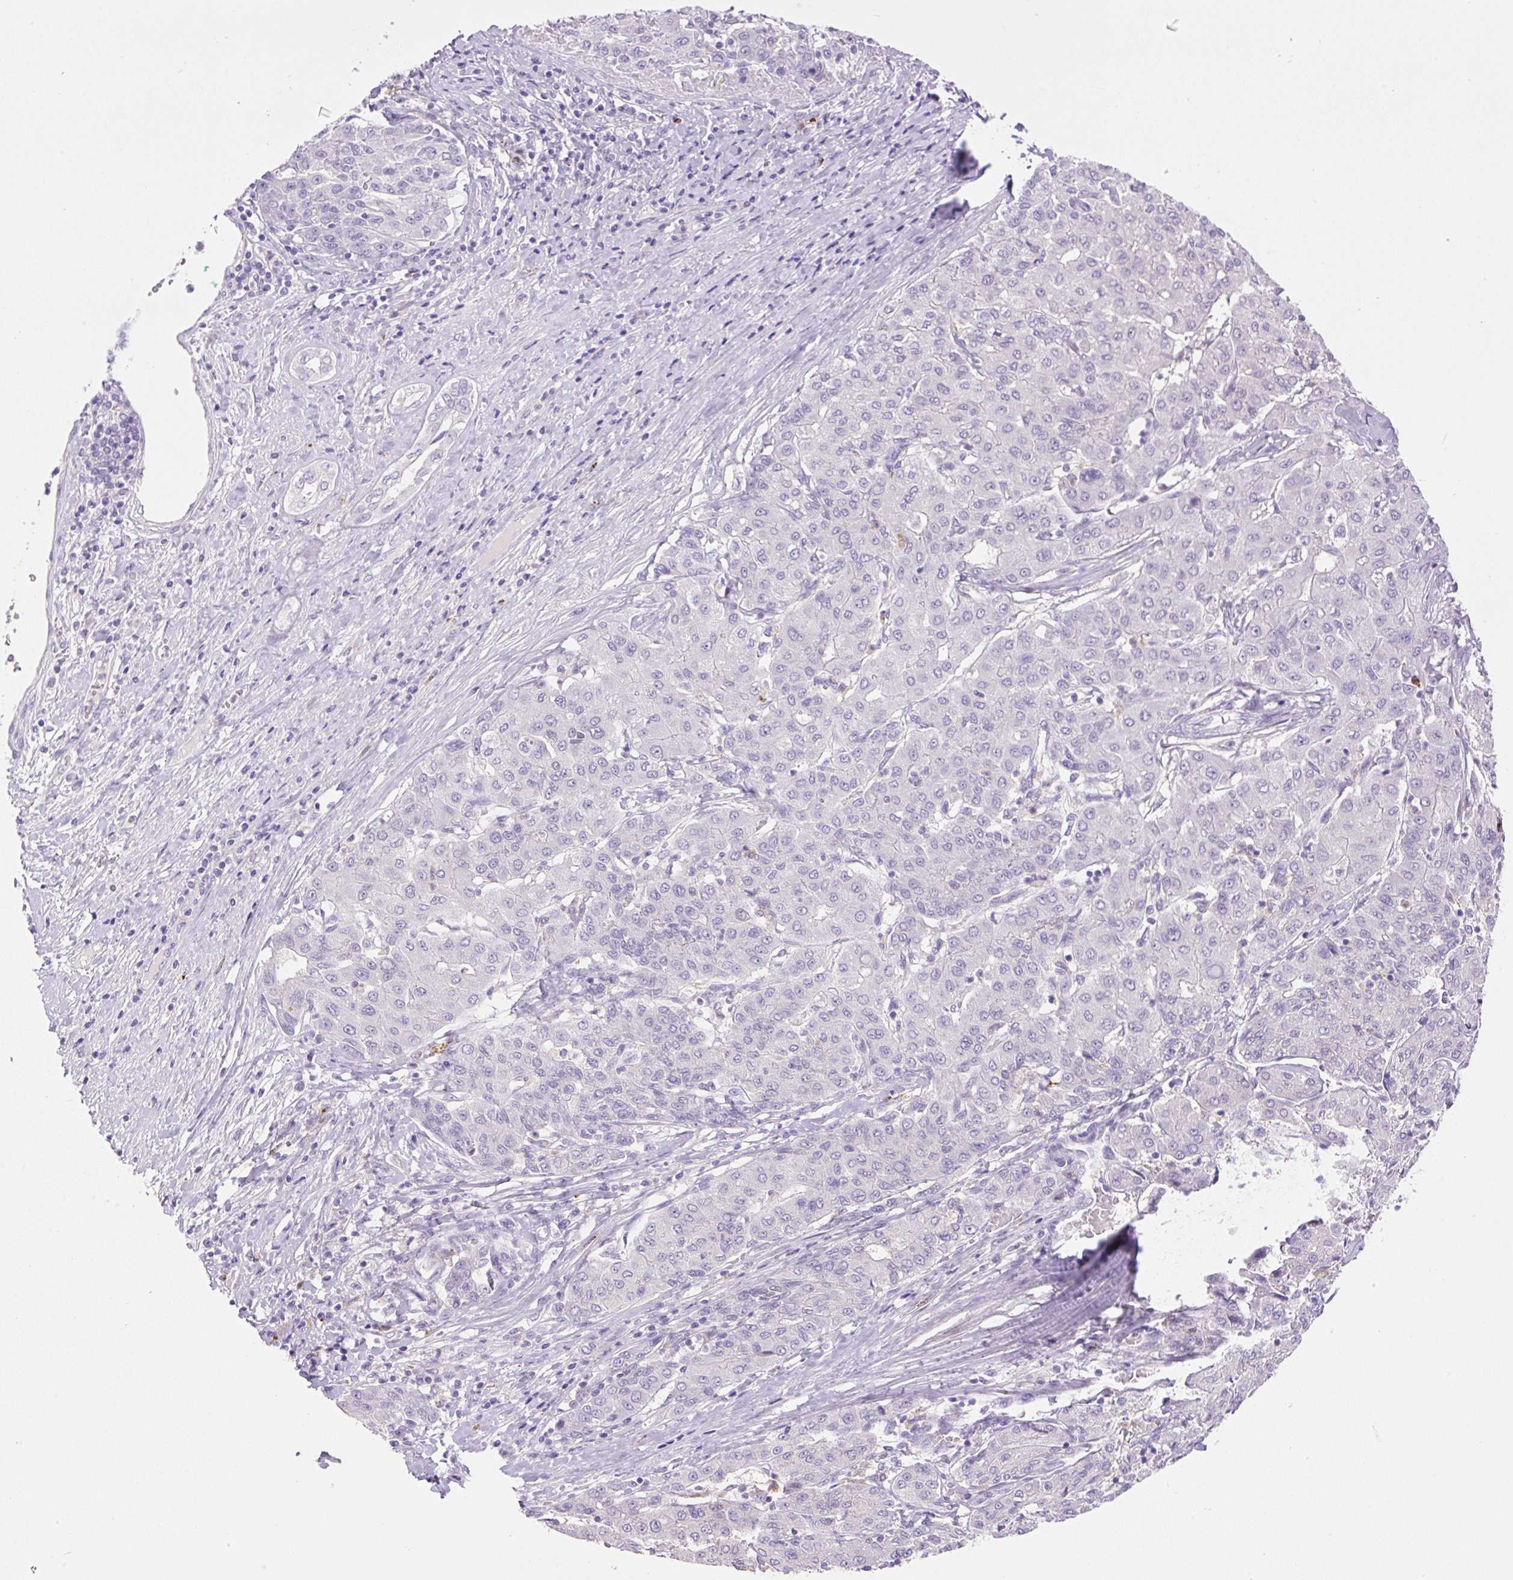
{"staining": {"intensity": "negative", "quantity": "none", "location": "none"}, "tissue": "liver cancer", "cell_type": "Tumor cells", "image_type": "cancer", "snomed": [{"axis": "morphology", "description": "Carcinoma, Hepatocellular, NOS"}, {"axis": "topography", "description": "Liver"}], "caption": "IHC histopathology image of hepatocellular carcinoma (liver) stained for a protein (brown), which exhibits no expression in tumor cells.", "gene": "TDRD15", "patient": {"sex": "male", "age": 65}}